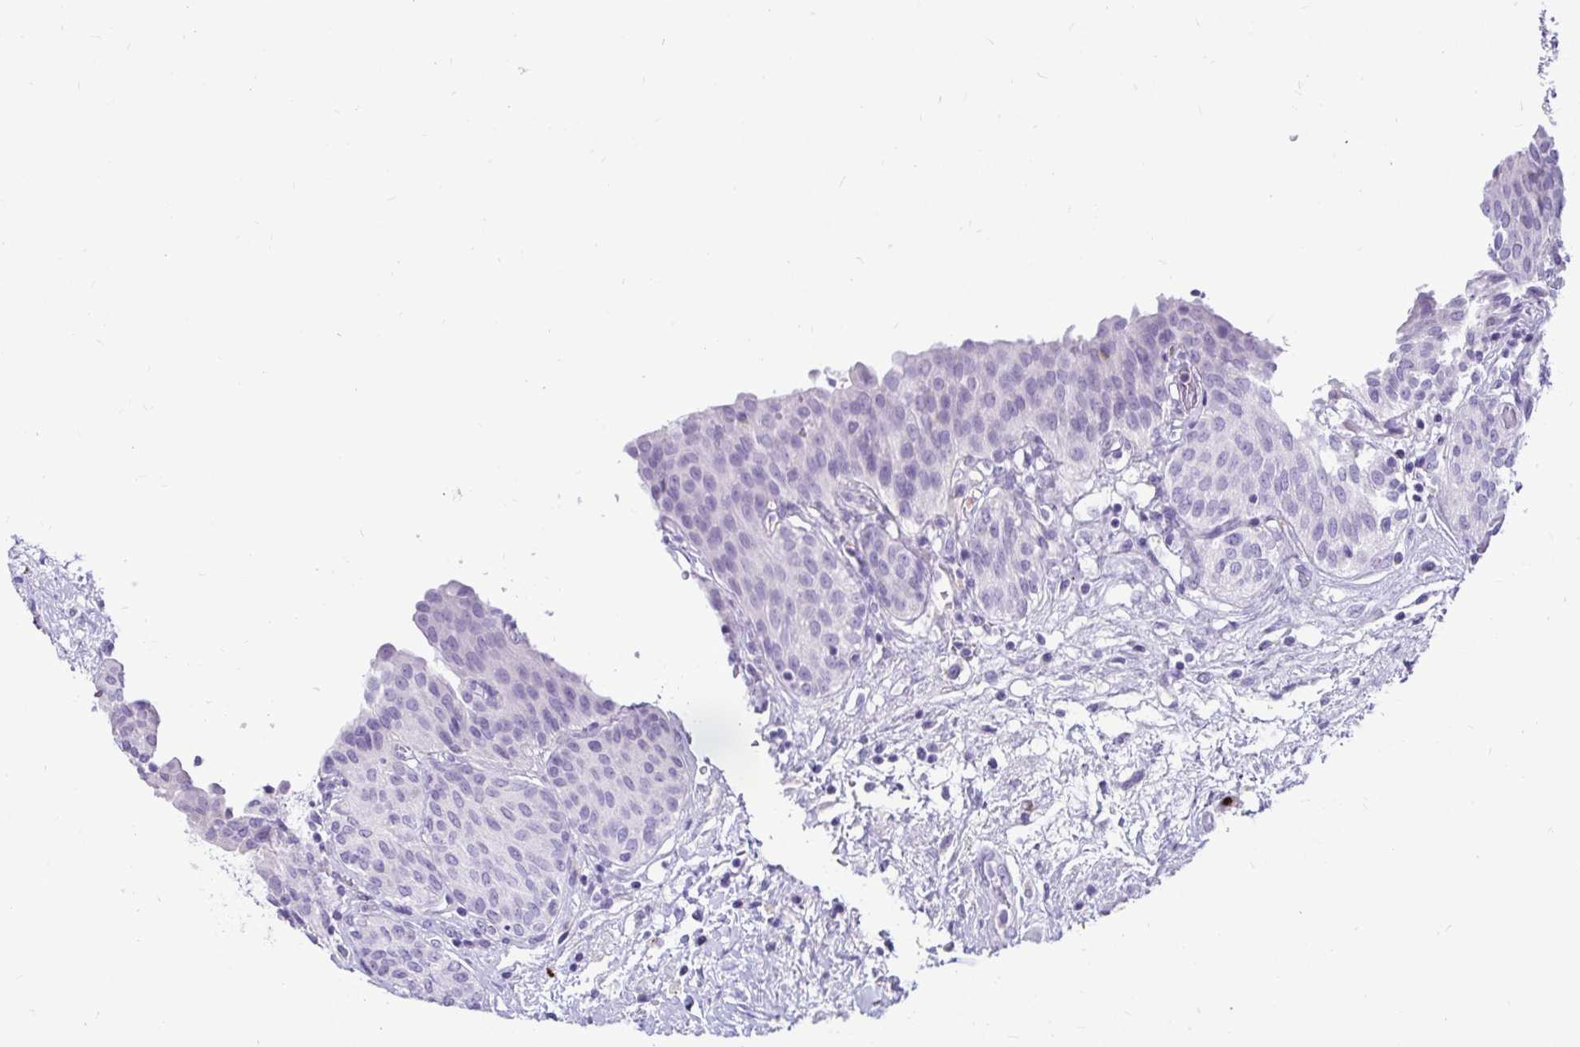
{"staining": {"intensity": "negative", "quantity": "none", "location": "none"}, "tissue": "urinary bladder", "cell_type": "Urothelial cells", "image_type": "normal", "snomed": [{"axis": "morphology", "description": "Normal tissue, NOS"}, {"axis": "topography", "description": "Urinary bladder"}], "caption": "The immunohistochemistry (IHC) micrograph has no significant staining in urothelial cells of urinary bladder.", "gene": "CTSZ", "patient": {"sex": "male", "age": 68}}